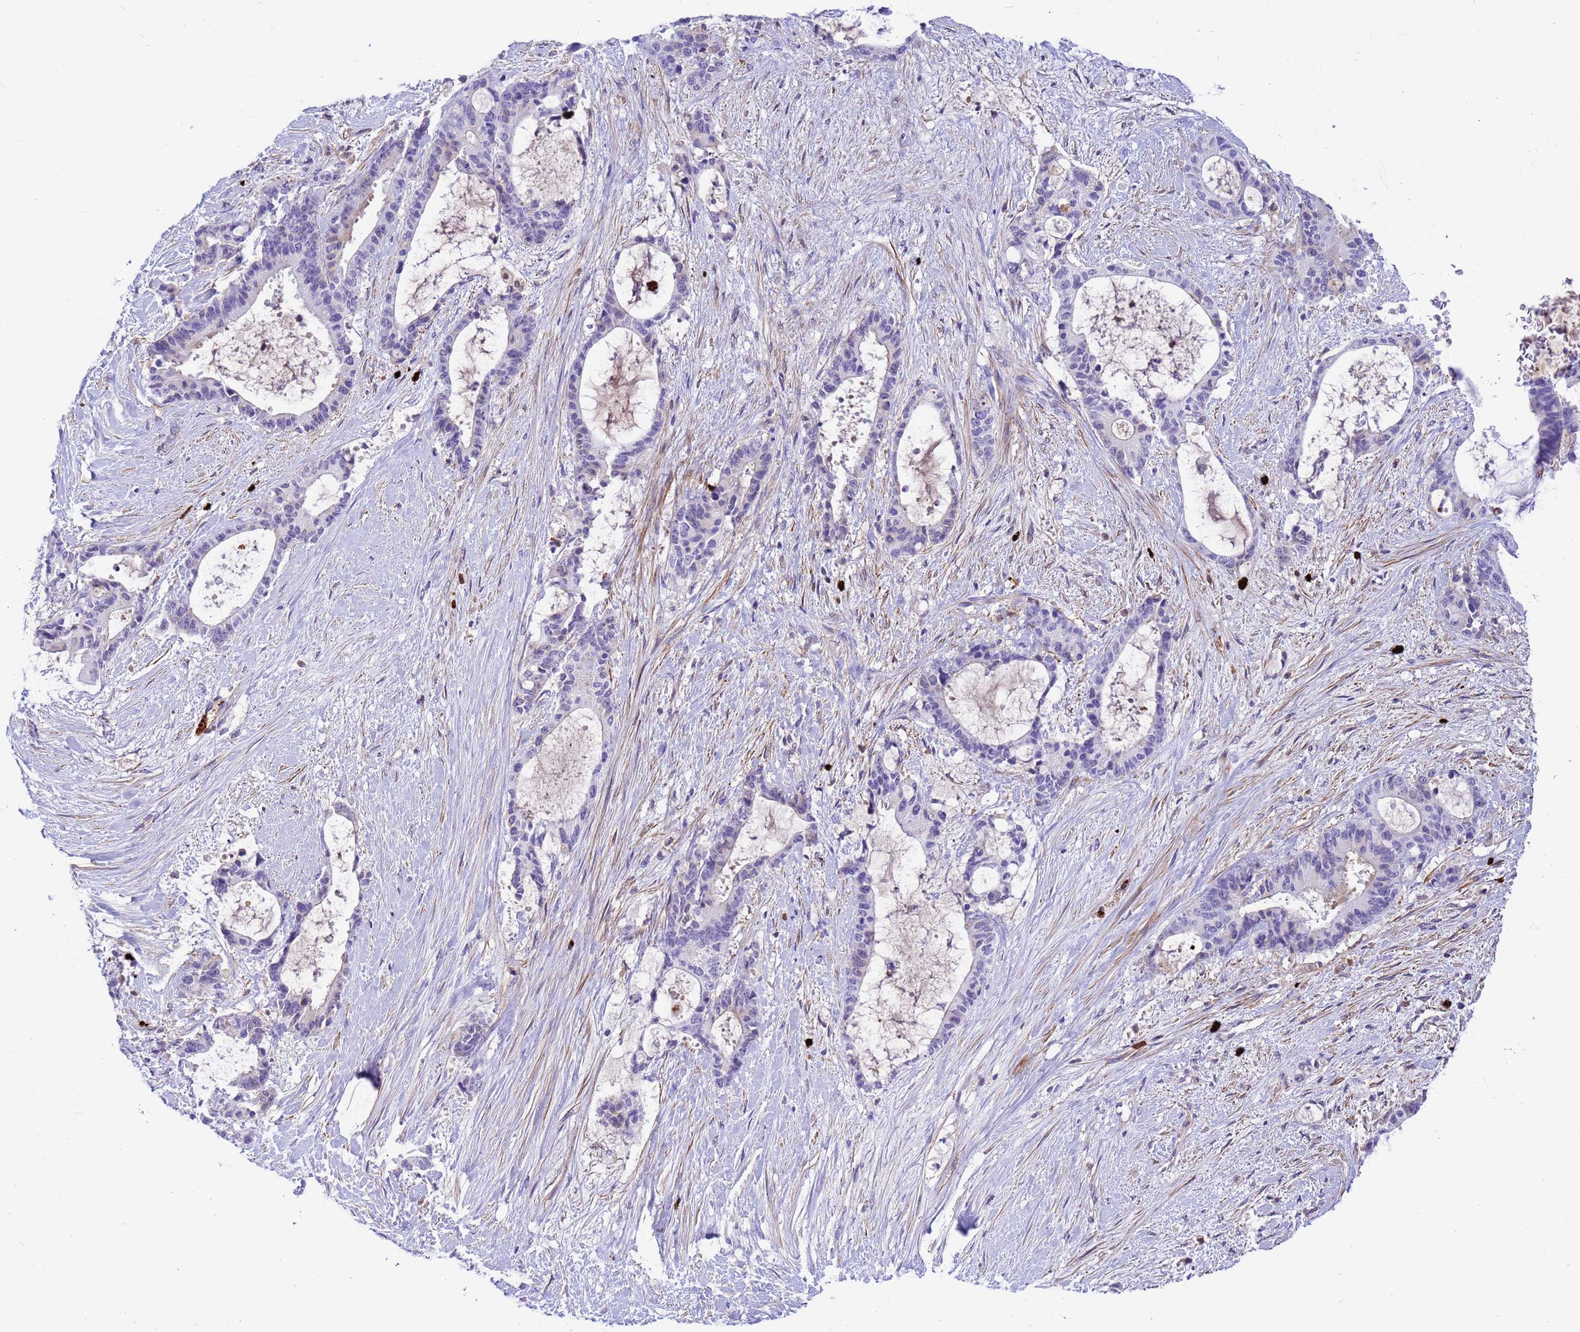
{"staining": {"intensity": "negative", "quantity": "none", "location": "none"}, "tissue": "liver cancer", "cell_type": "Tumor cells", "image_type": "cancer", "snomed": [{"axis": "morphology", "description": "Normal tissue, NOS"}, {"axis": "morphology", "description": "Cholangiocarcinoma"}, {"axis": "topography", "description": "Liver"}, {"axis": "topography", "description": "Peripheral nerve tissue"}], "caption": "This is an immunohistochemistry image of liver cancer (cholangiocarcinoma). There is no positivity in tumor cells.", "gene": "ORM1", "patient": {"sex": "female", "age": 73}}